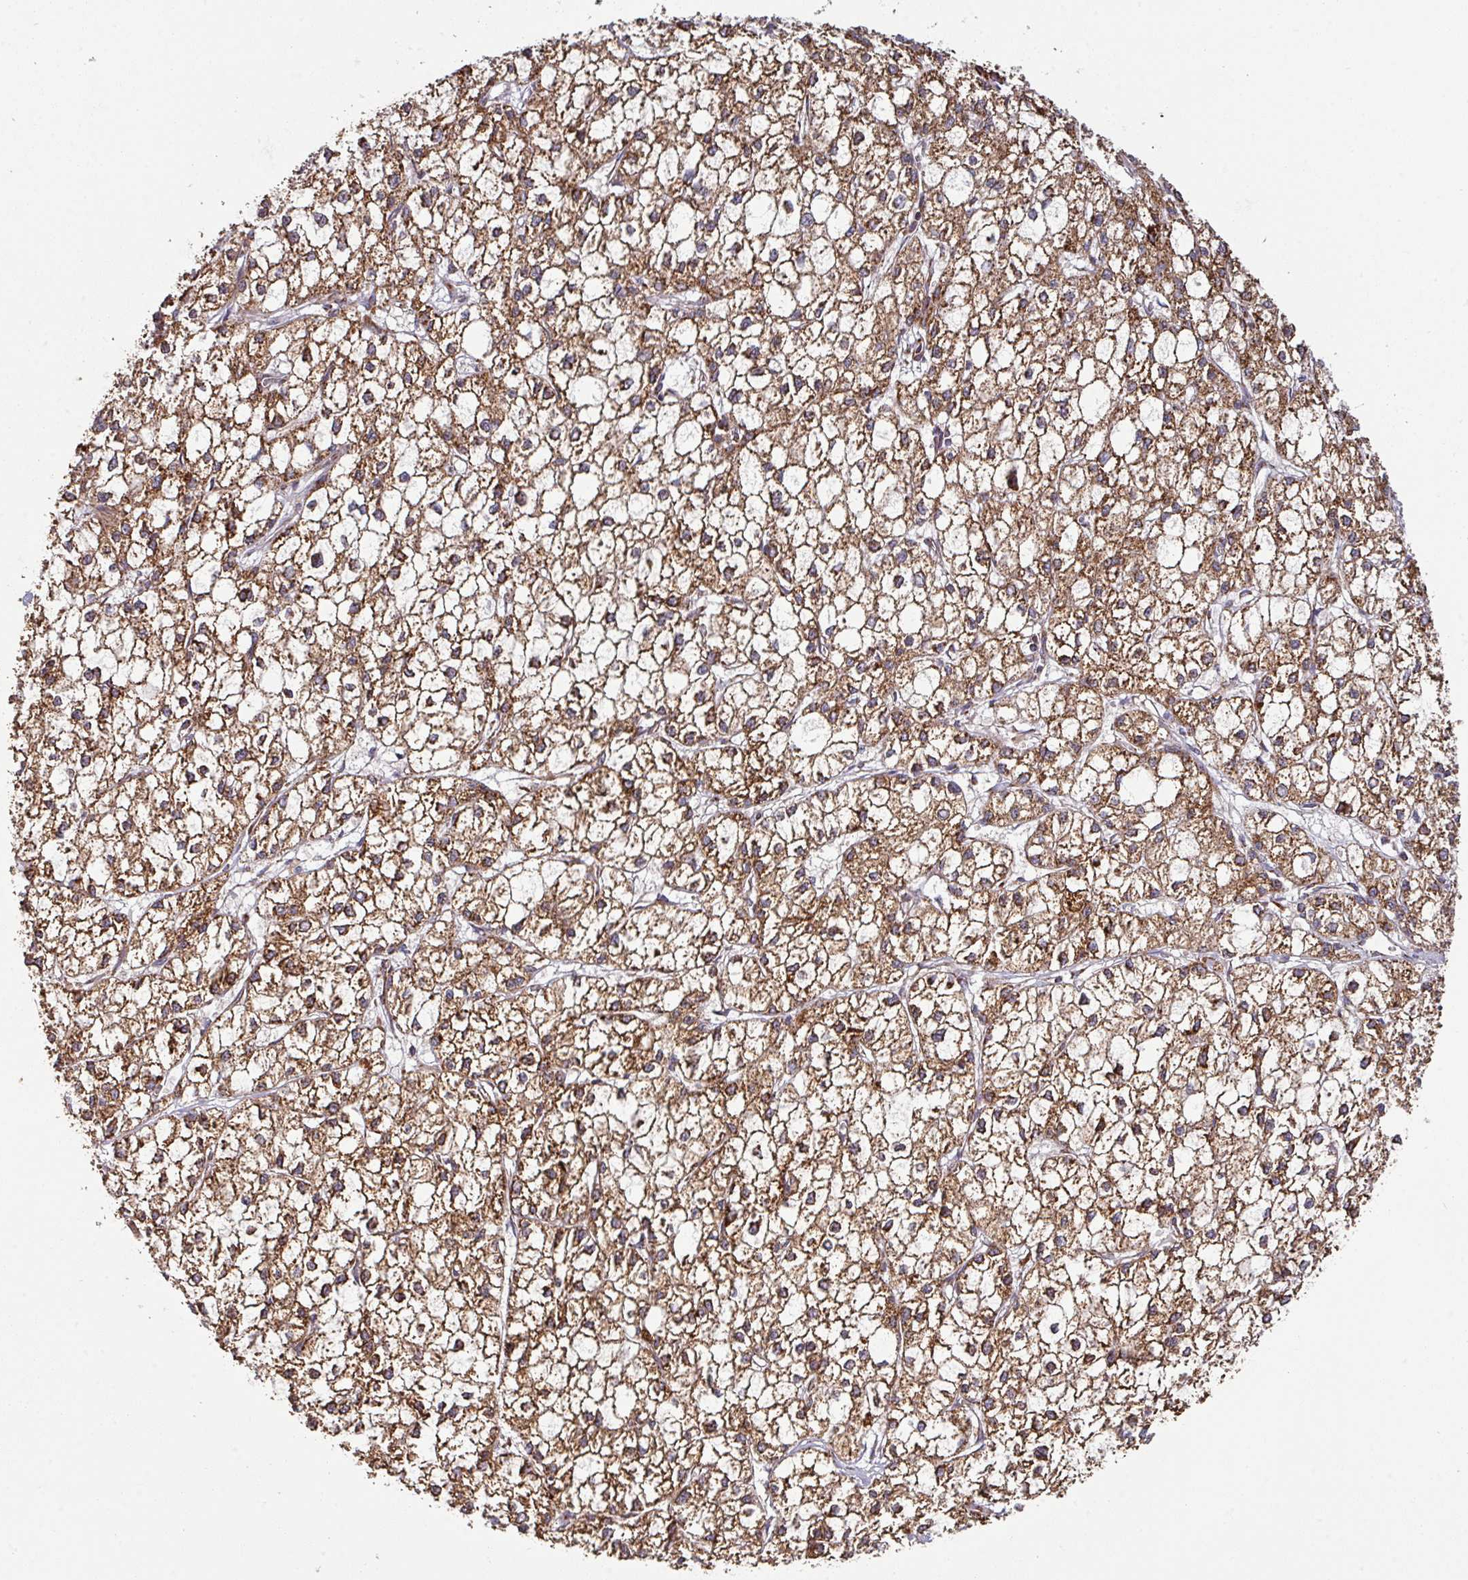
{"staining": {"intensity": "moderate", "quantity": ">75%", "location": "cytoplasmic/membranous"}, "tissue": "liver cancer", "cell_type": "Tumor cells", "image_type": "cancer", "snomed": [{"axis": "morphology", "description": "Carcinoma, Hepatocellular, NOS"}, {"axis": "topography", "description": "Liver"}], "caption": "Tumor cells exhibit medium levels of moderate cytoplasmic/membranous expression in about >75% of cells in human hepatocellular carcinoma (liver).", "gene": "TRAP1", "patient": {"sex": "female", "age": 43}}